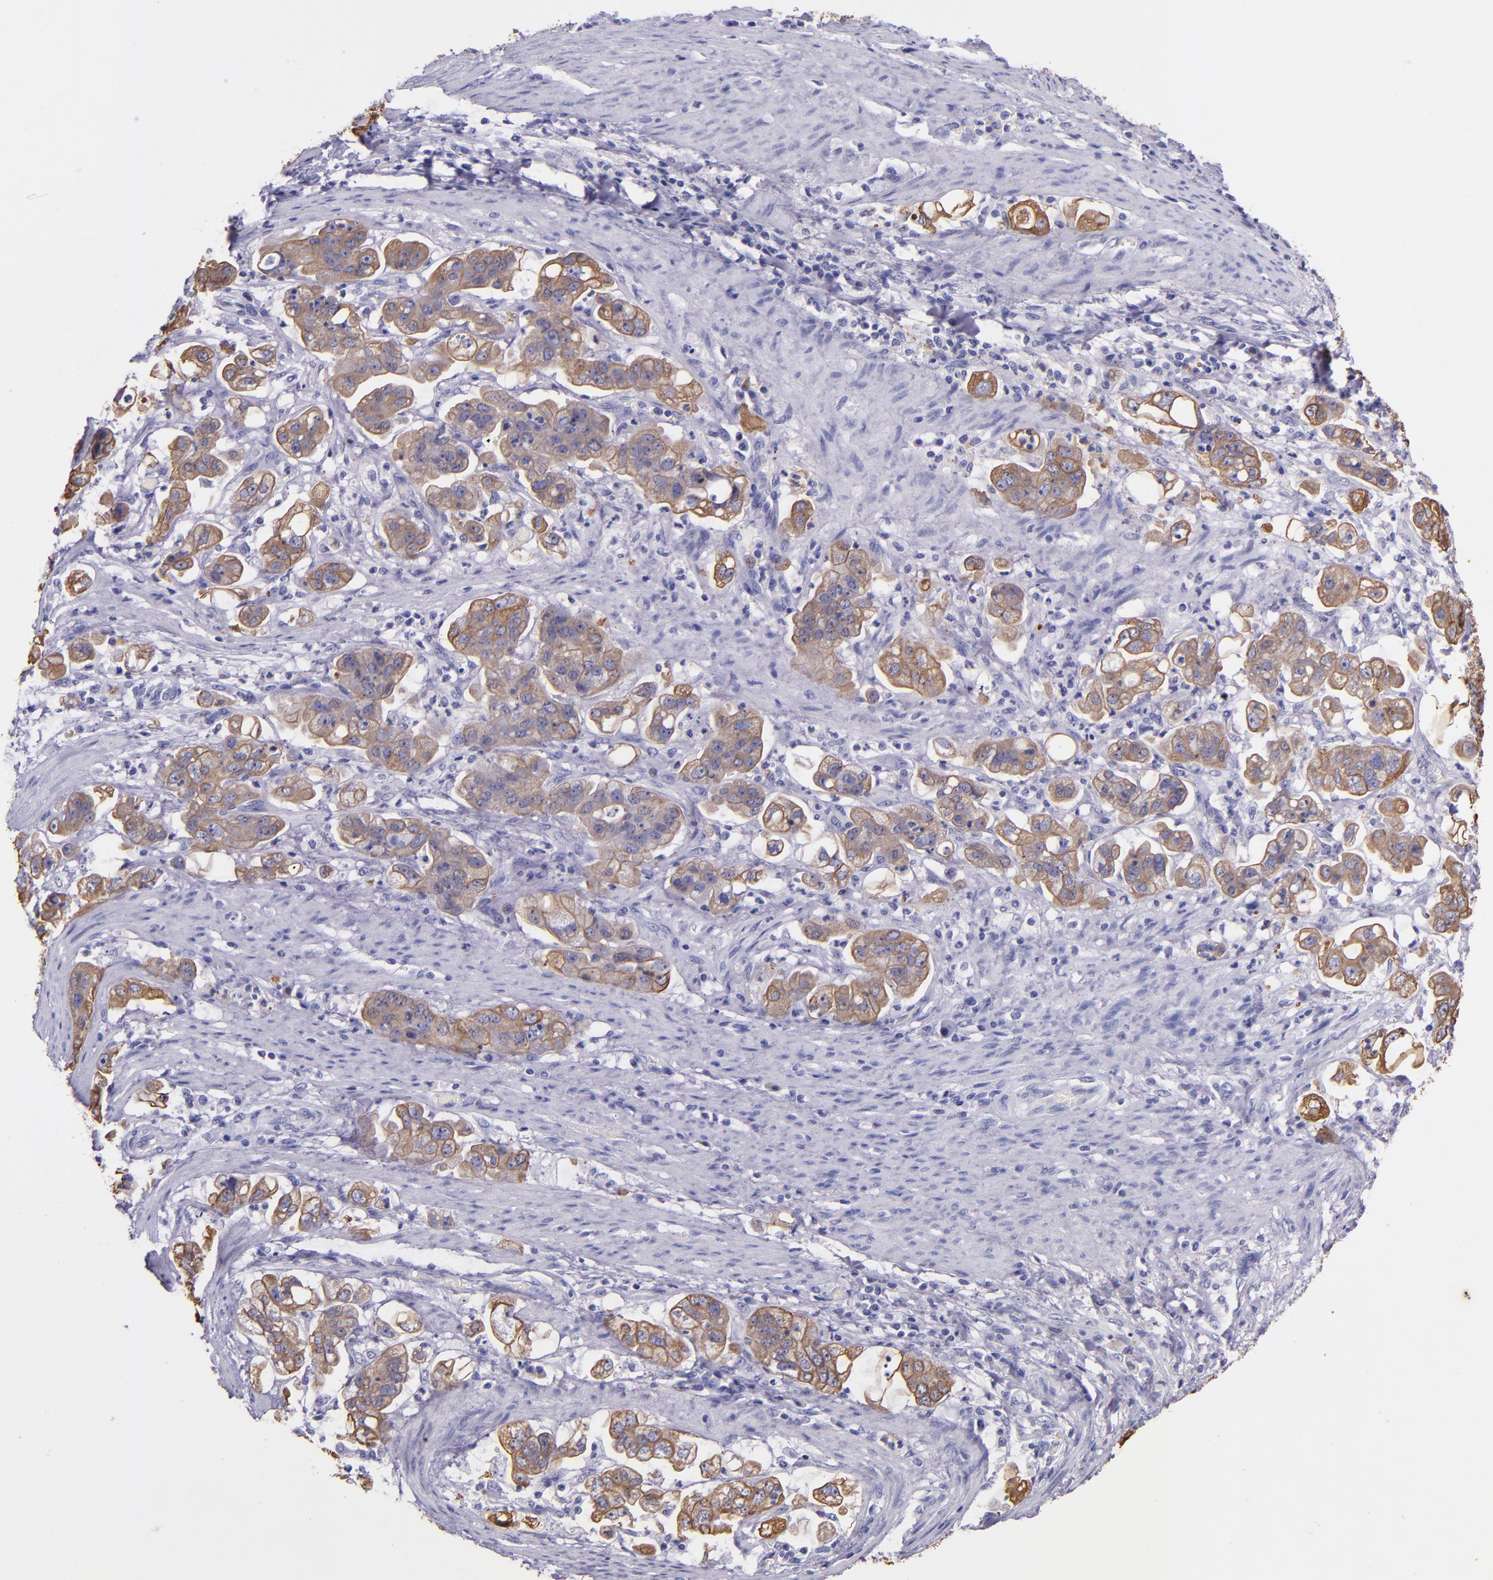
{"staining": {"intensity": "moderate", "quantity": ">75%", "location": "cytoplasmic/membranous"}, "tissue": "stomach cancer", "cell_type": "Tumor cells", "image_type": "cancer", "snomed": [{"axis": "morphology", "description": "Adenocarcinoma, NOS"}, {"axis": "topography", "description": "Stomach"}], "caption": "Protein expression analysis of stomach adenocarcinoma shows moderate cytoplasmic/membranous expression in approximately >75% of tumor cells. Immunohistochemistry (ihc) stains the protein in brown and the nuclei are stained blue.", "gene": "KRT4", "patient": {"sex": "male", "age": 62}}